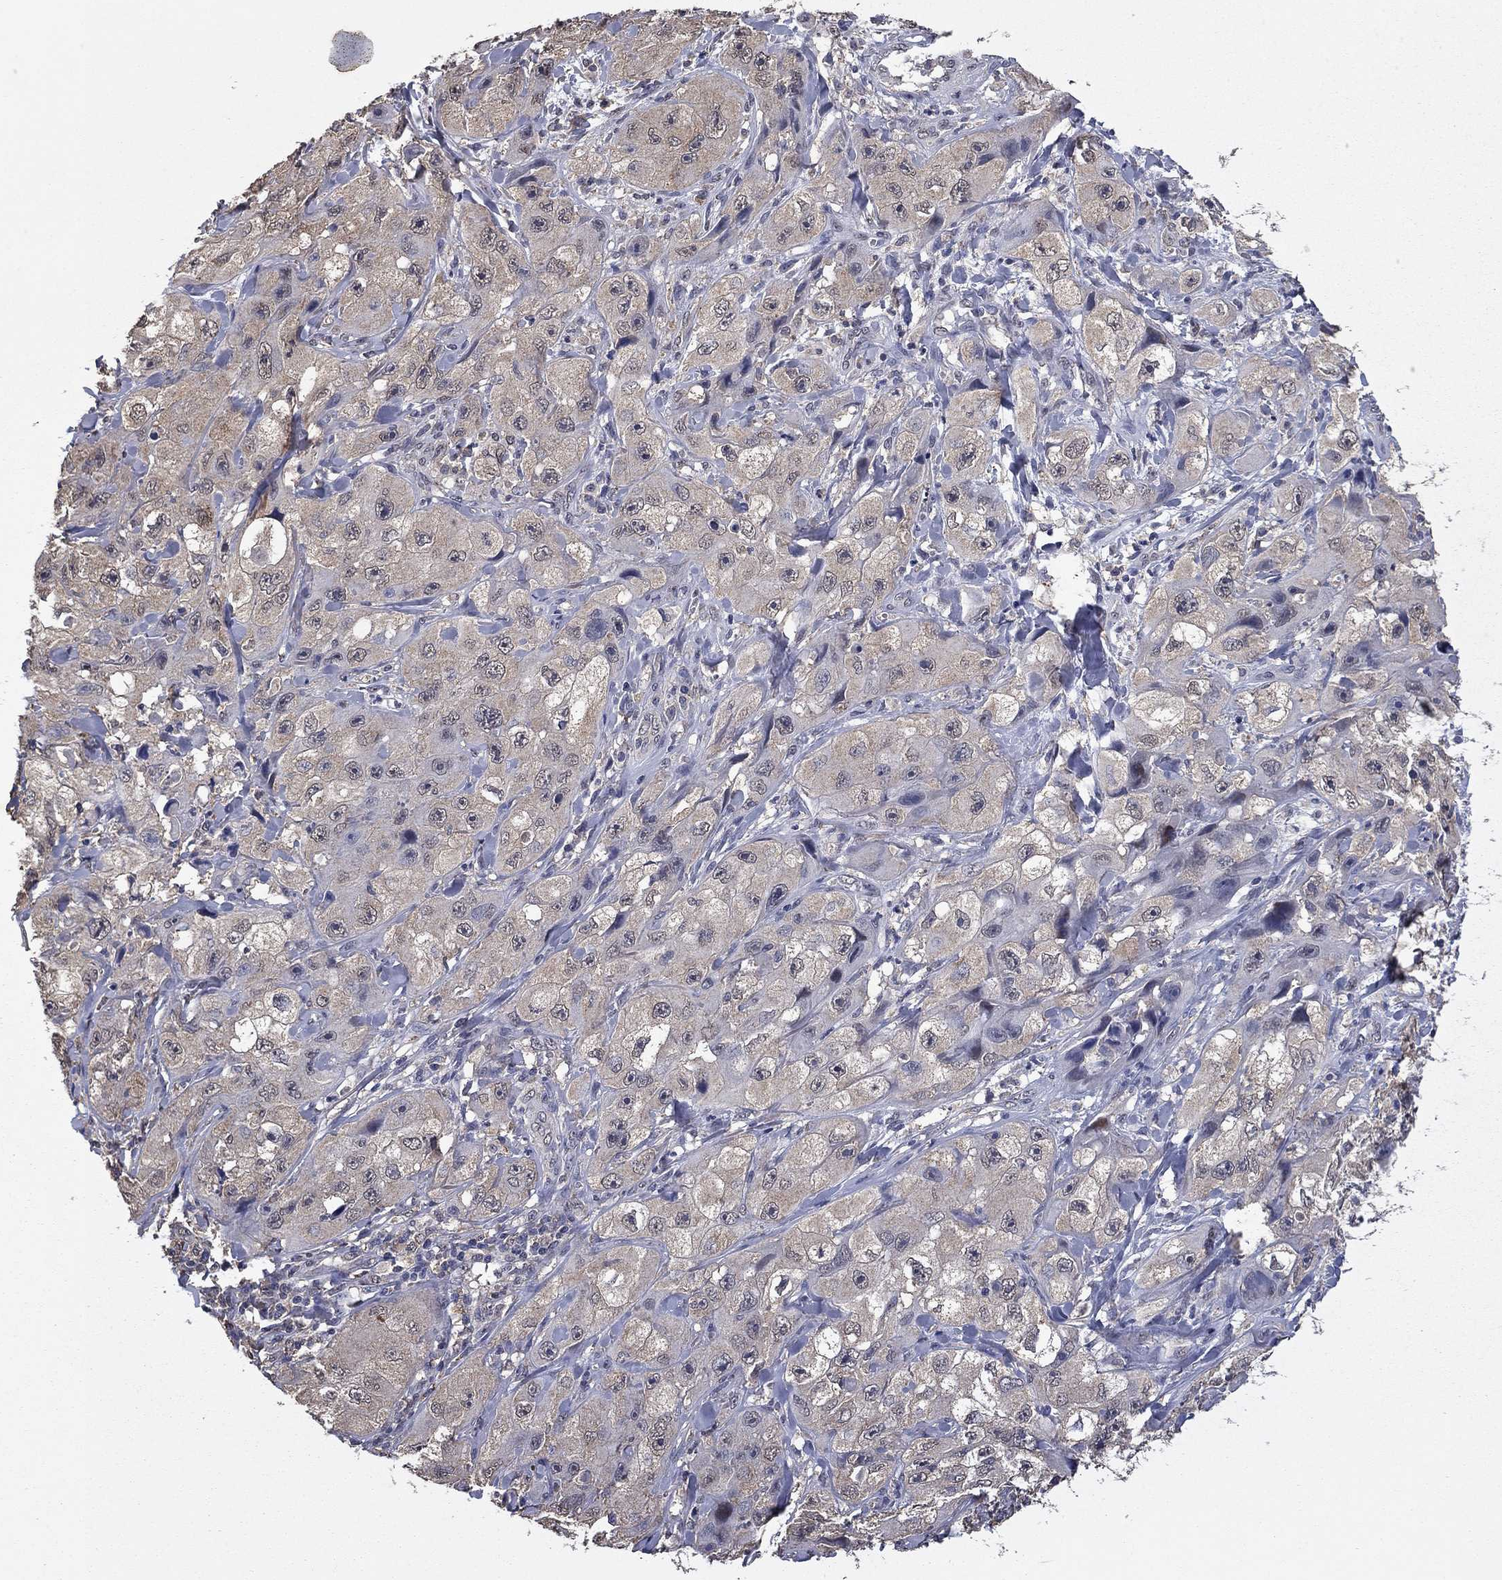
{"staining": {"intensity": "negative", "quantity": "none", "location": "none"}, "tissue": "skin cancer", "cell_type": "Tumor cells", "image_type": "cancer", "snomed": [{"axis": "morphology", "description": "Squamous cell carcinoma, NOS"}, {"axis": "topography", "description": "Skin"}, {"axis": "topography", "description": "Subcutis"}], "caption": "Immunohistochemistry (IHC) histopathology image of human skin squamous cell carcinoma stained for a protein (brown), which displays no positivity in tumor cells.", "gene": "MFAP3L", "patient": {"sex": "male", "age": 73}}